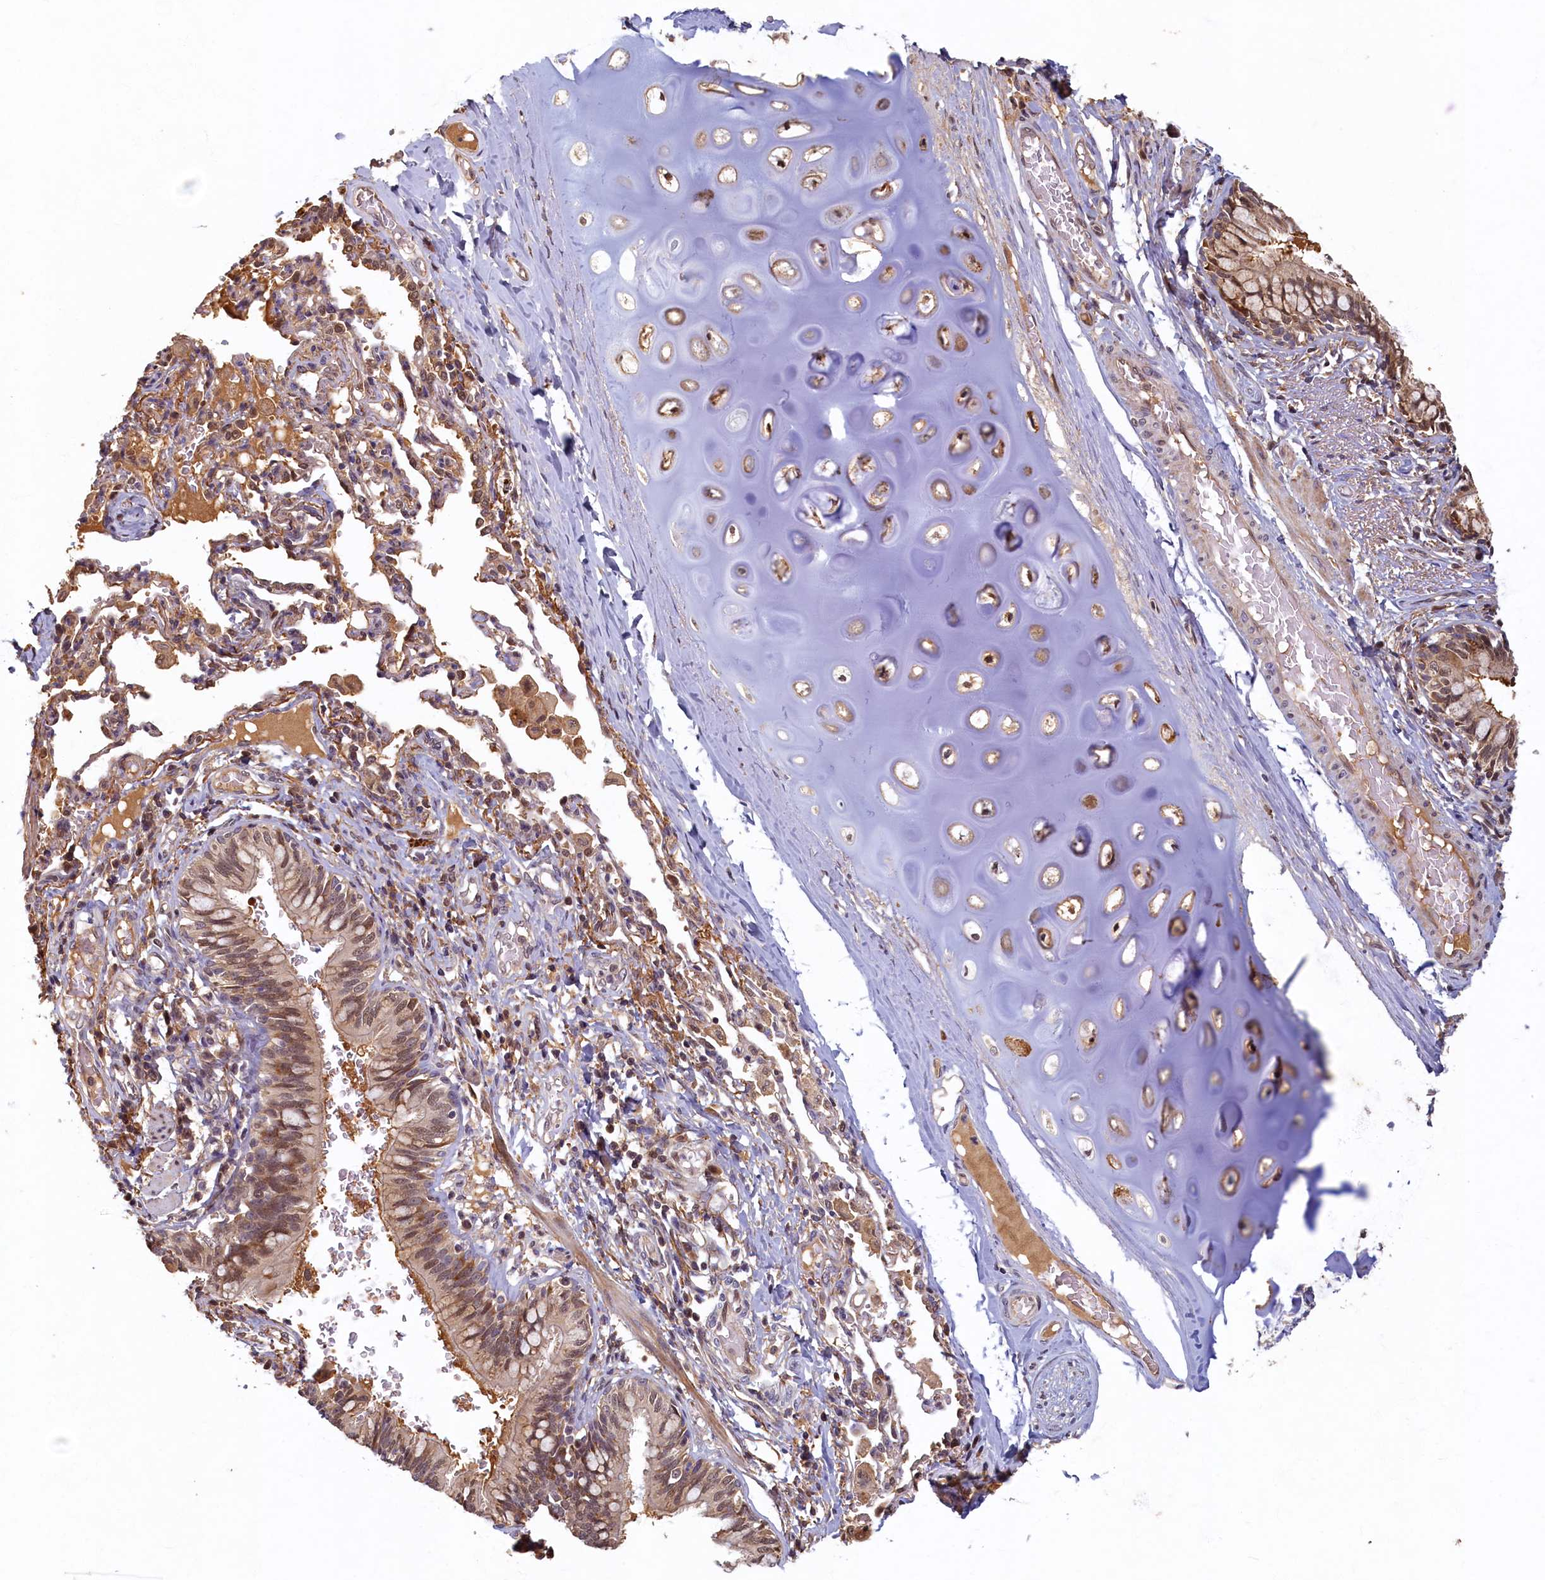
{"staining": {"intensity": "weak", "quantity": "25%-75%", "location": "nuclear"}, "tissue": "bronchus", "cell_type": "Respiratory epithelial cells", "image_type": "normal", "snomed": [{"axis": "morphology", "description": "Normal tissue, NOS"}, {"axis": "topography", "description": "Cartilage tissue"}, {"axis": "topography", "description": "Bronchus"}], "caption": "This photomicrograph demonstrates immunohistochemistry (IHC) staining of benign human bronchus, with low weak nuclear positivity in about 25%-75% of respiratory epithelial cells.", "gene": "LCMT2", "patient": {"sex": "female", "age": 36}}